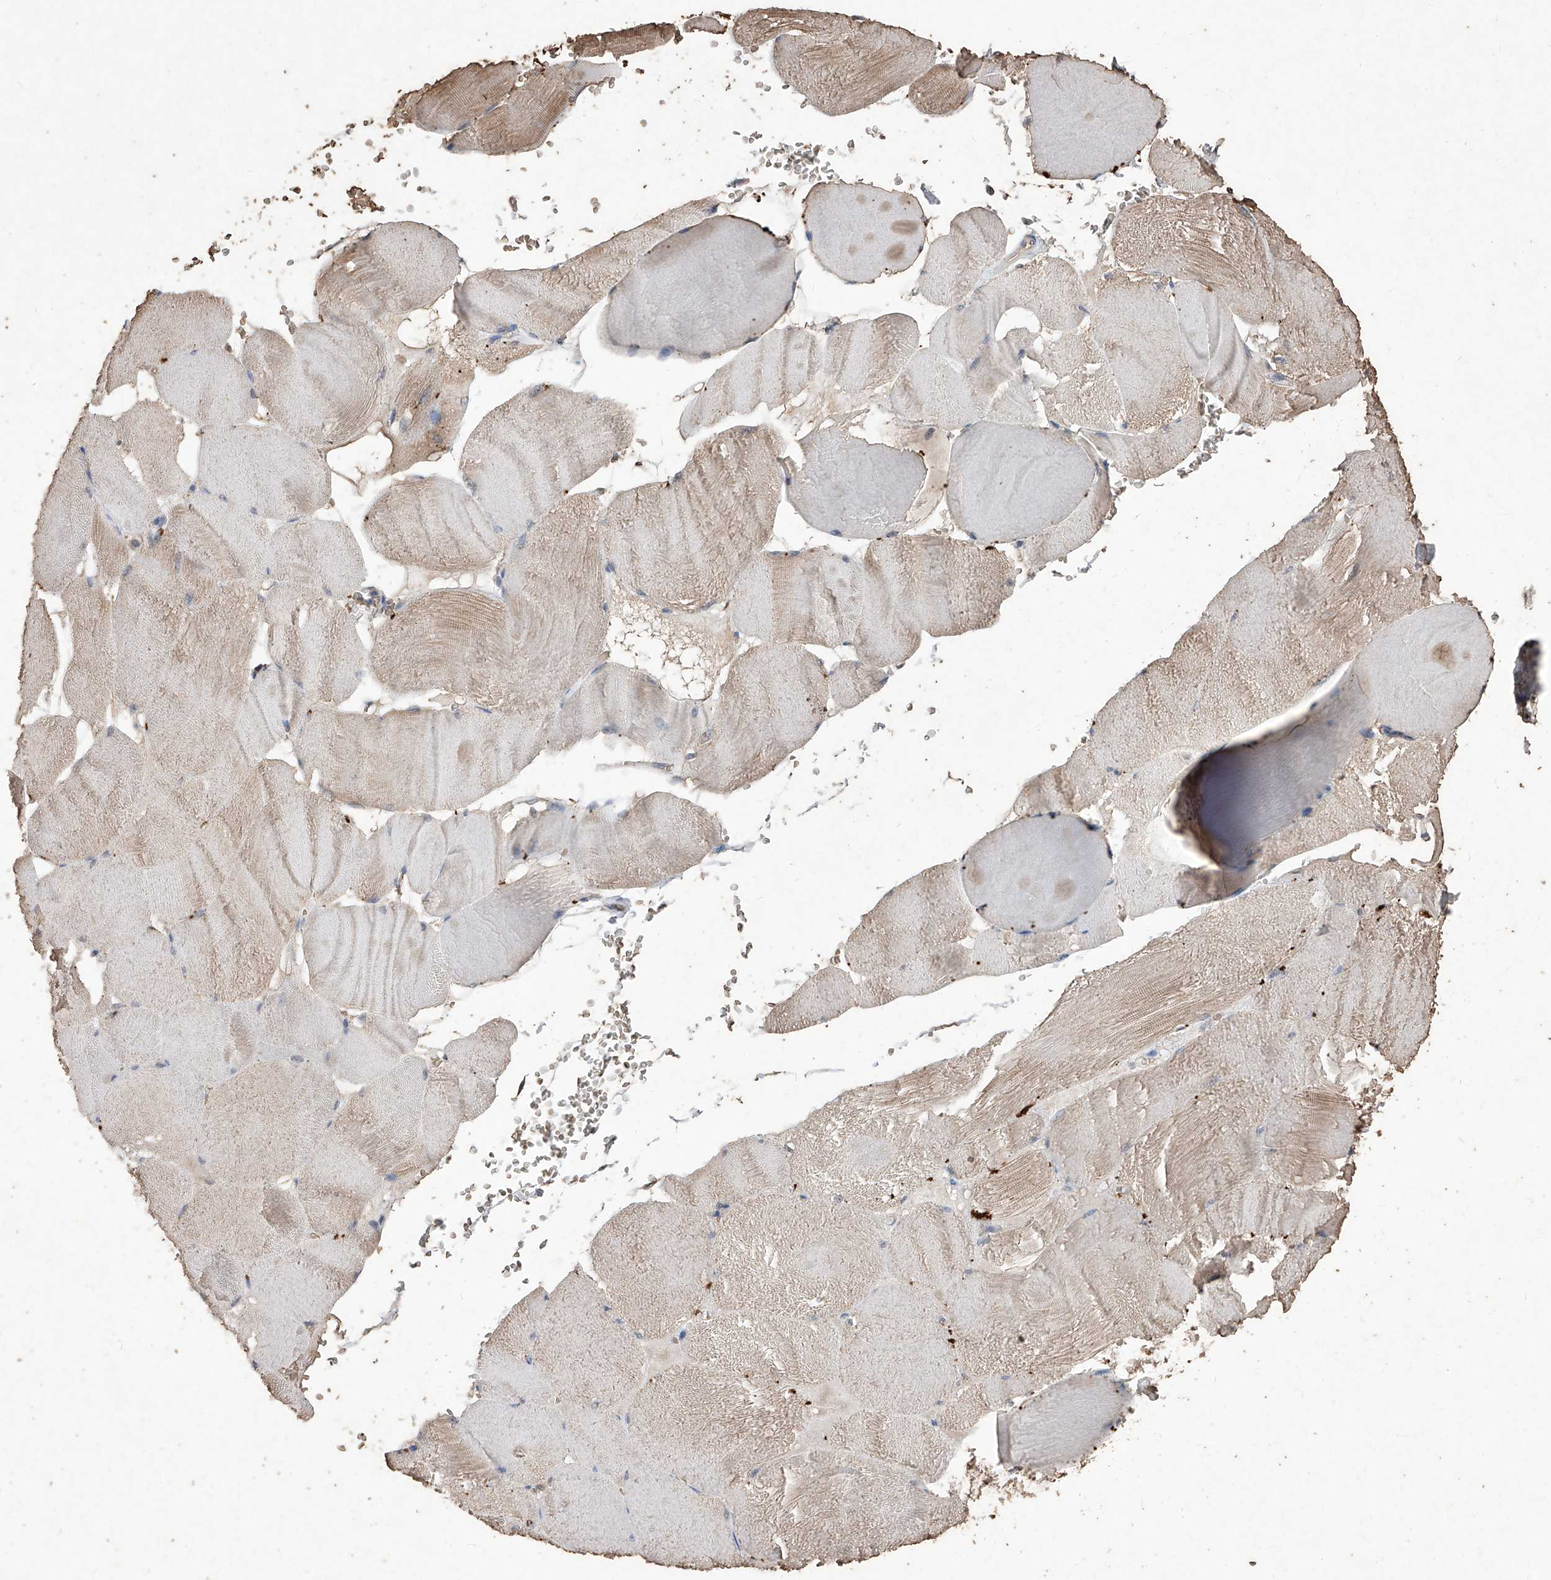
{"staining": {"intensity": "weak", "quantity": "25%-75%", "location": "cytoplasmic/membranous"}, "tissue": "skeletal muscle", "cell_type": "Myocytes", "image_type": "normal", "snomed": [{"axis": "morphology", "description": "Normal tissue, NOS"}, {"axis": "morphology", "description": "Basal cell carcinoma"}, {"axis": "topography", "description": "Skeletal muscle"}], "caption": "The micrograph reveals immunohistochemical staining of benign skeletal muscle. There is weak cytoplasmic/membranous positivity is identified in about 25%-75% of myocytes. The staining was performed using DAB (3,3'-diaminobenzidine), with brown indicating positive protein expression. Nuclei are stained blue with hematoxylin.", "gene": "EML1", "patient": {"sex": "female", "age": 64}}